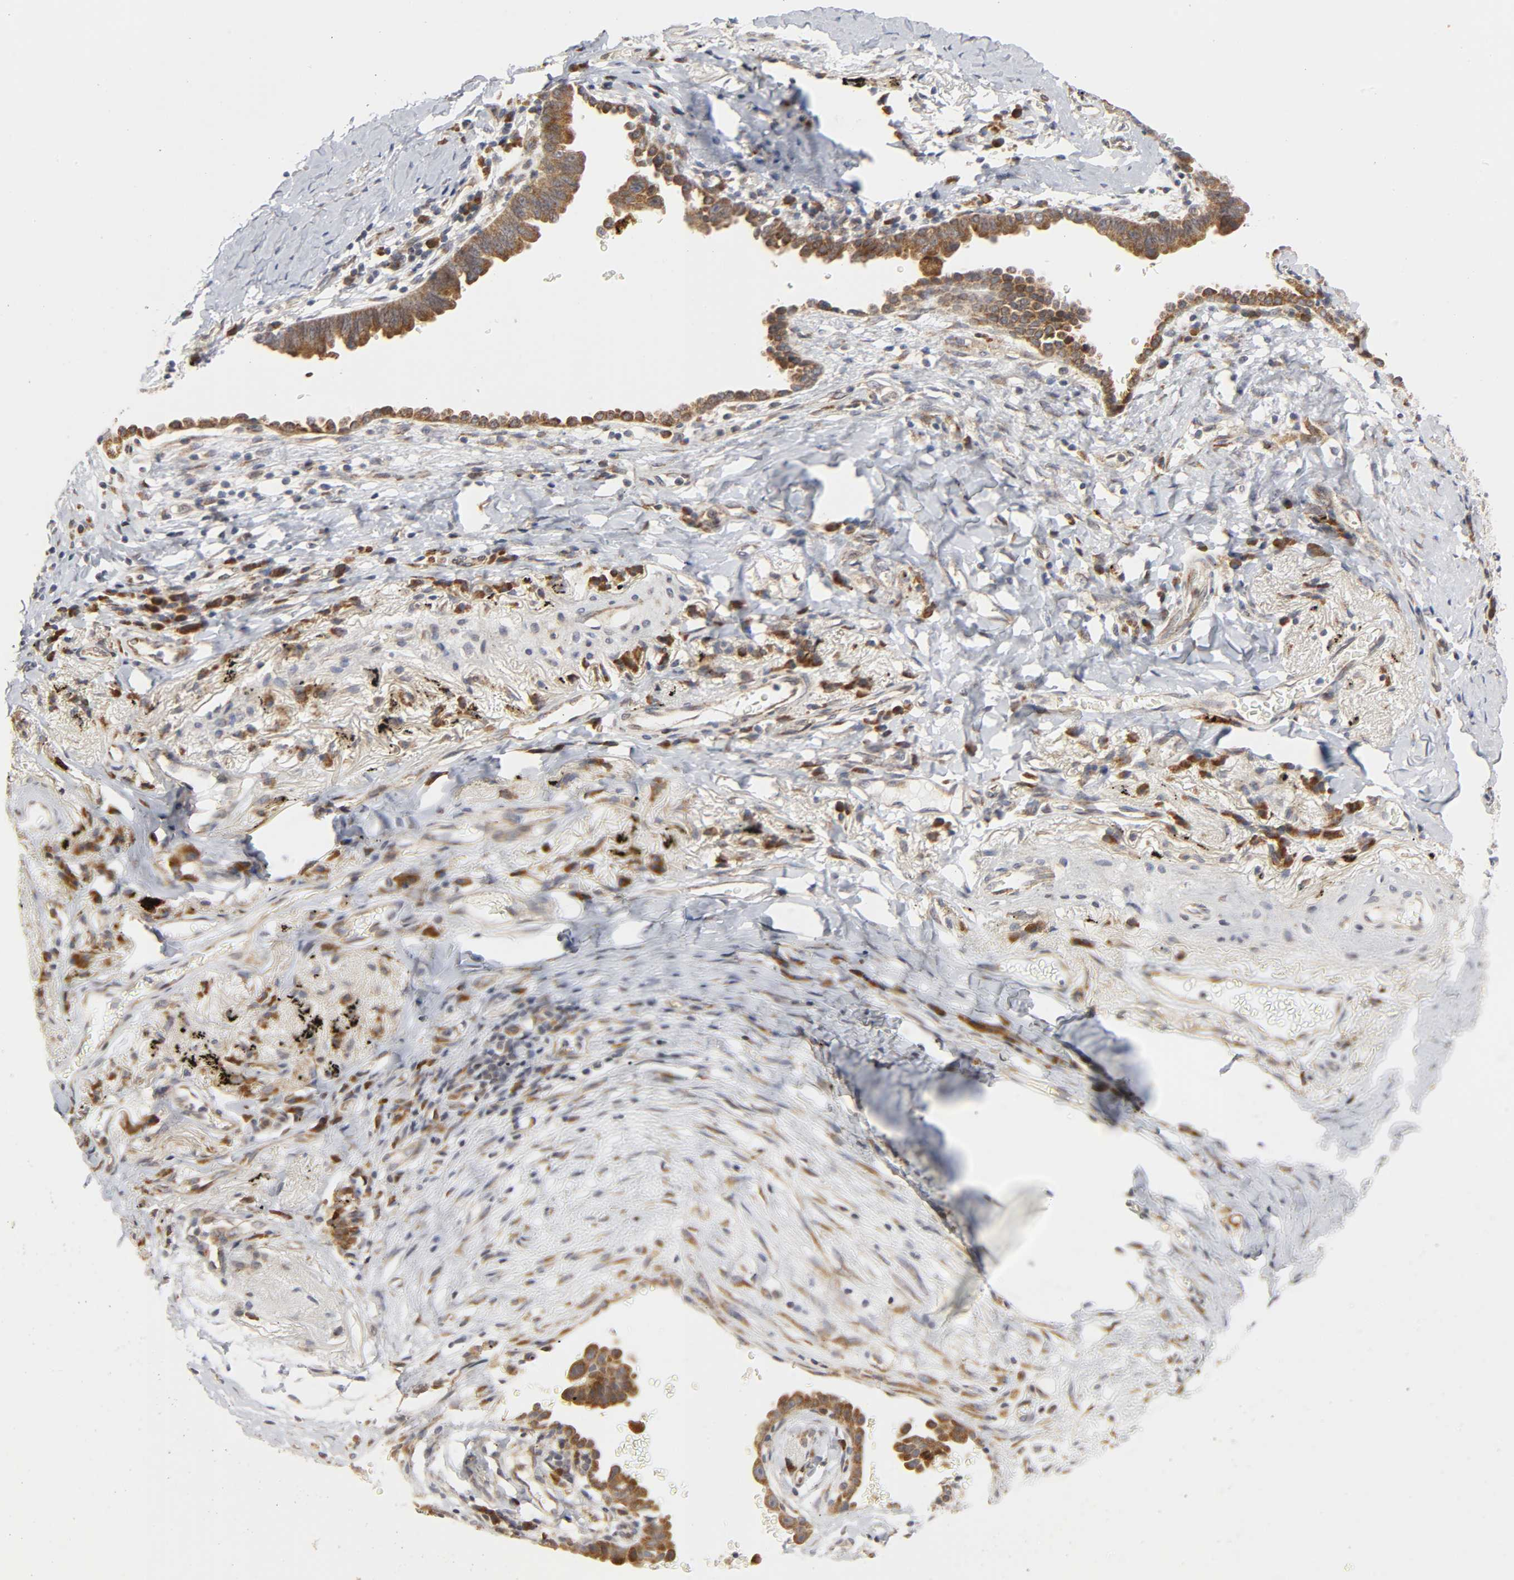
{"staining": {"intensity": "strong", "quantity": ">75%", "location": "cytoplasmic/membranous"}, "tissue": "lung cancer", "cell_type": "Tumor cells", "image_type": "cancer", "snomed": [{"axis": "morphology", "description": "Adenocarcinoma, NOS"}, {"axis": "topography", "description": "Lung"}], "caption": "Lung adenocarcinoma stained for a protein (brown) shows strong cytoplasmic/membranous positive staining in about >75% of tumor cells.", "gene": "BAX", "patient": {"sex": "female", "age": 64}}